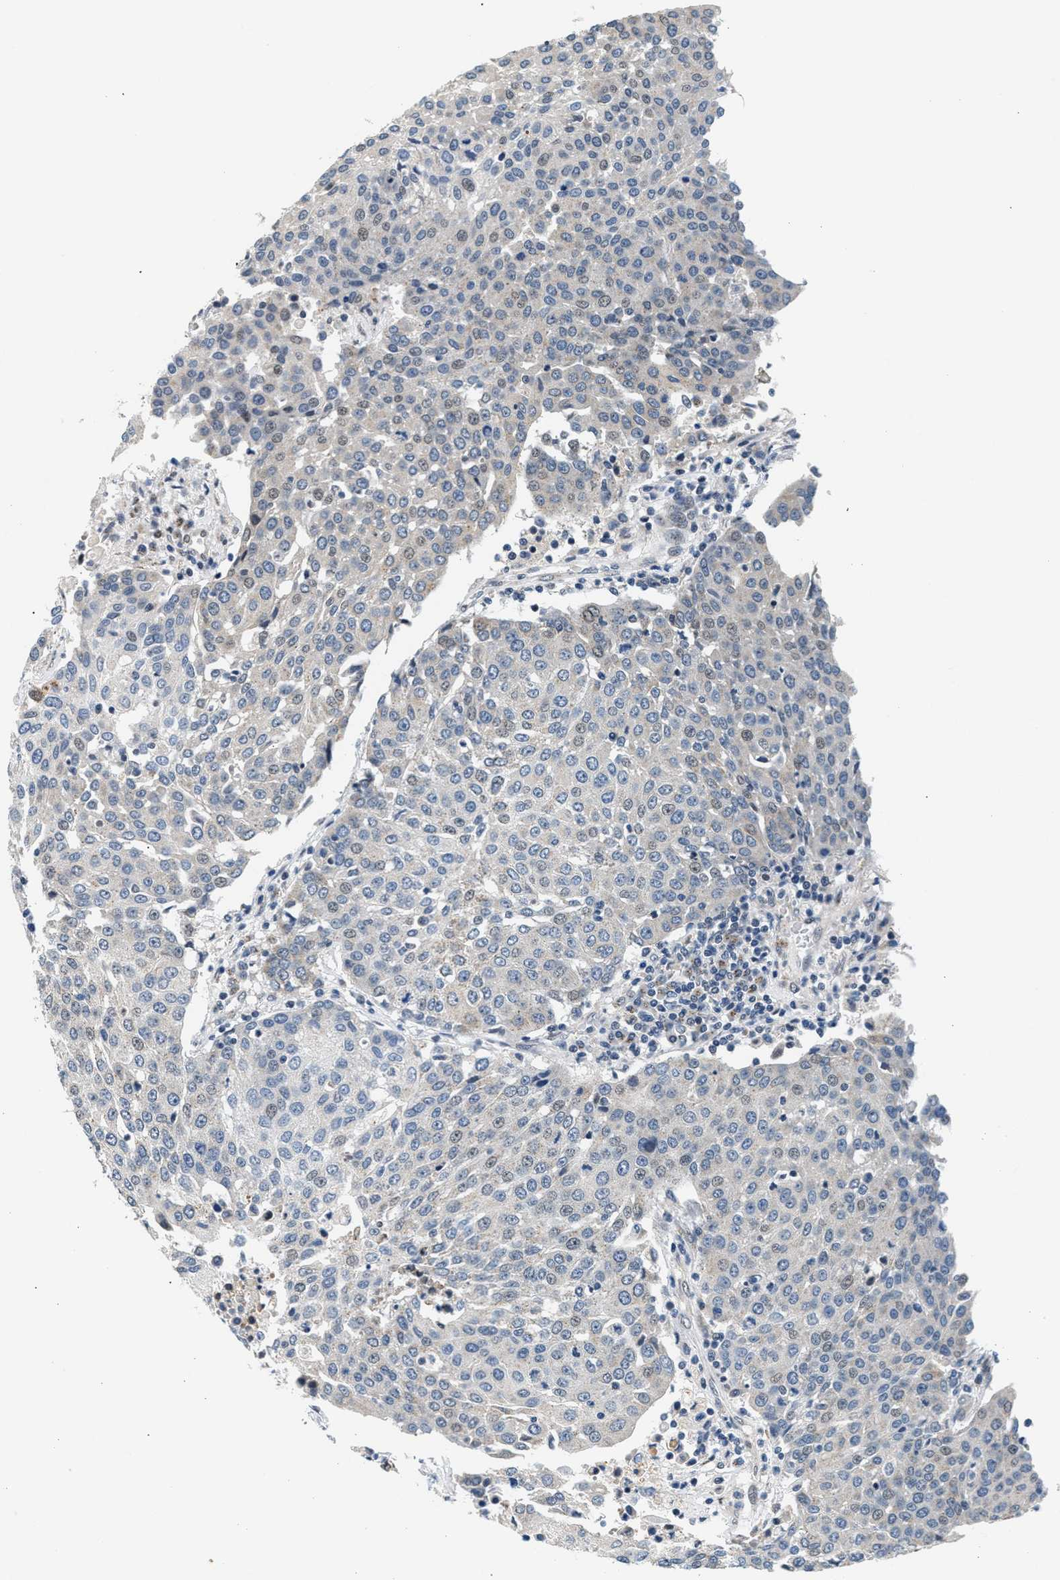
{"staining": {"intensity": "negative", "quantity": "none", "location": "none"}, "tissue": "urothelial cancer", "cell_type": "Tumor cells", "image_type": "cancer", "snomed": [{"axis": "morphology", "description": "Urothelial carcinoma, High grade"}, {"axis": "topography", "description": "Urinary bladder"}], "caption": "A high-resolution micrograph shows immunohistochemistry (IHC) staining of urothelial cancer, which shows no significant positivity in tumor cells.", "gene": "KCNMB2", "patient": {"sex": "female", "age": 85}}